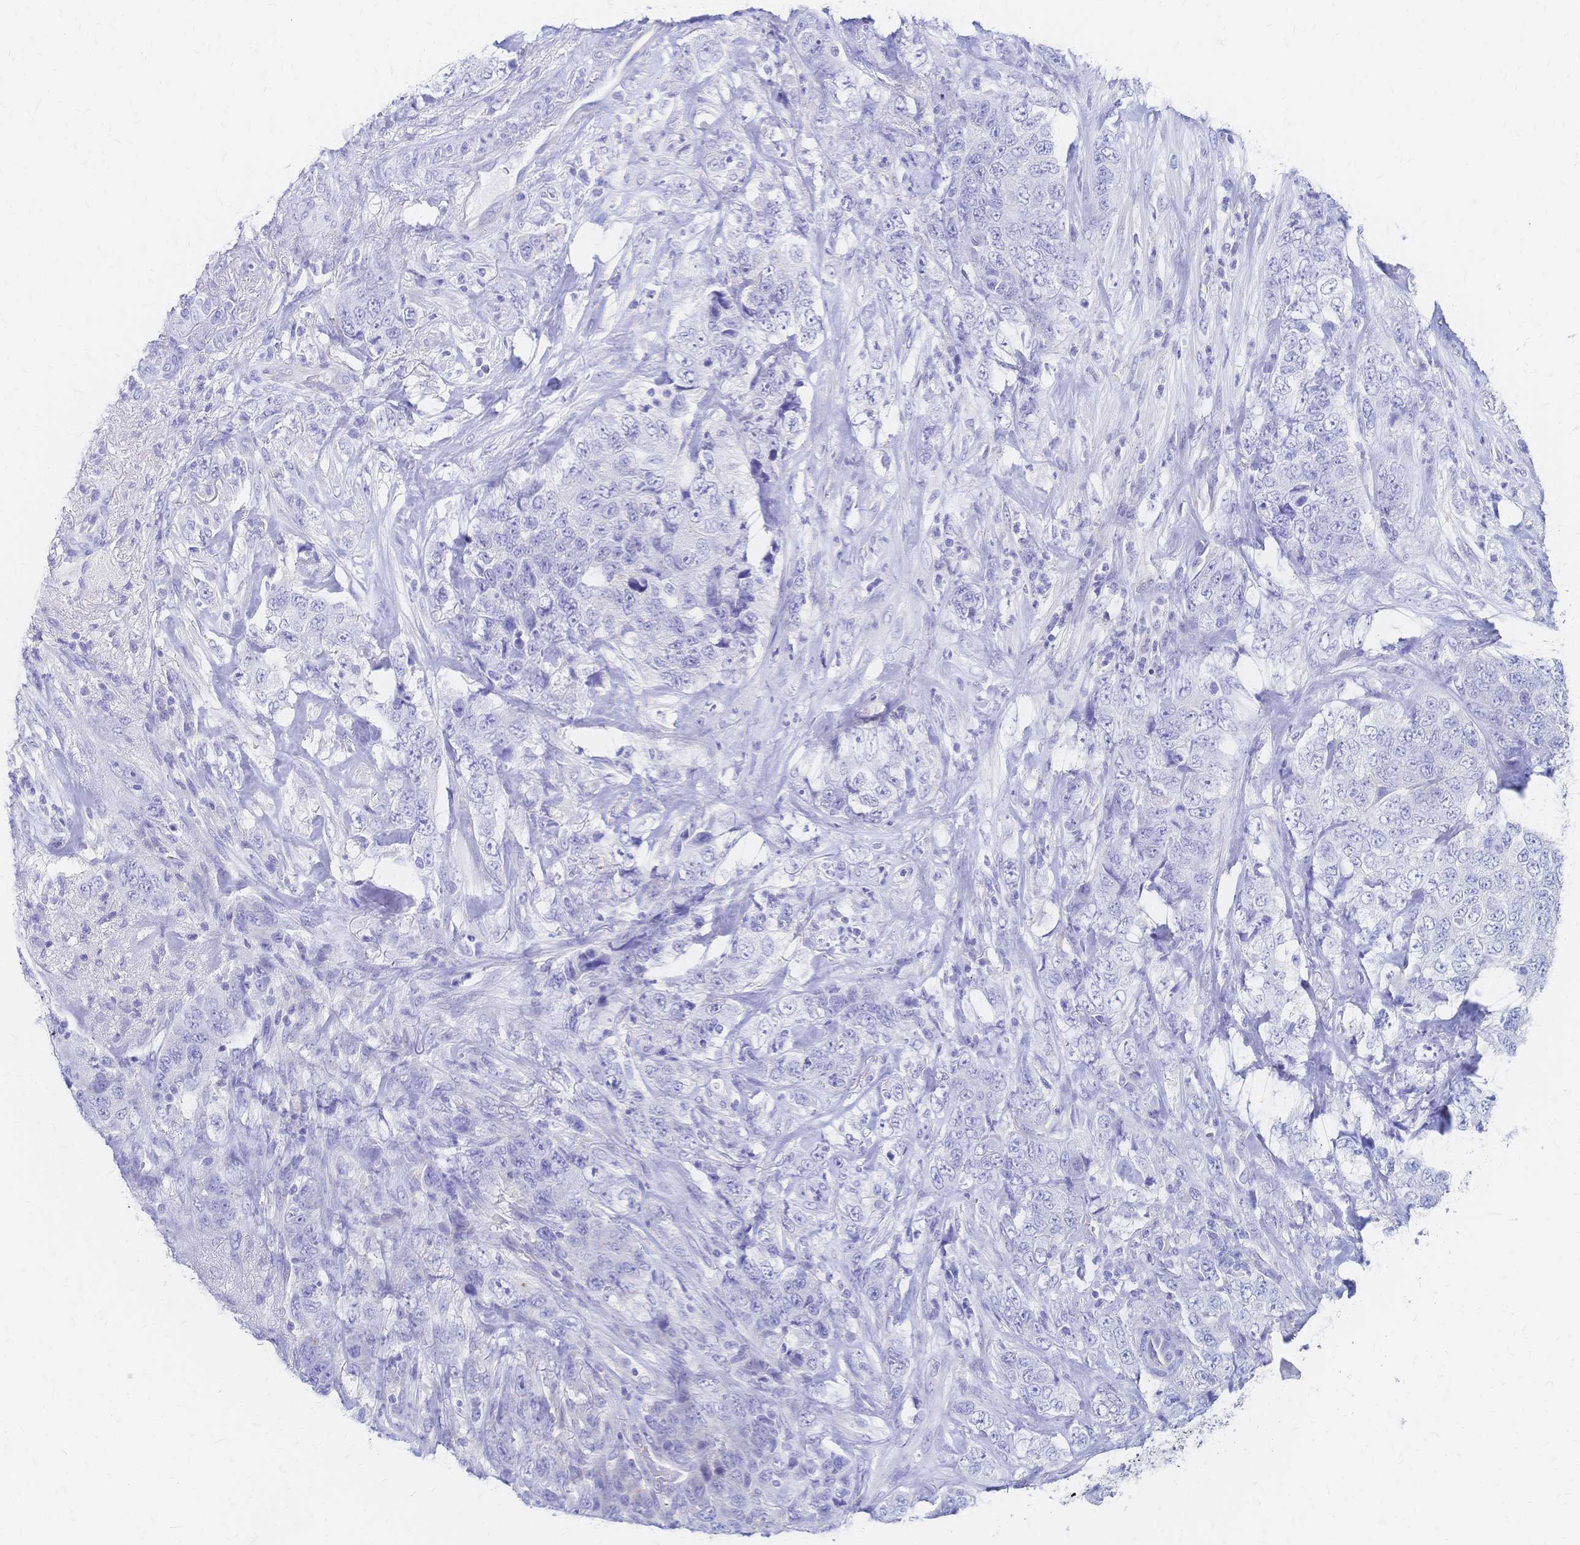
{"staining": {"intensity": "negative", "quantity": "none", "location": "none"}, "tissue": "urothelial cancer", "cell_type": "Tumor cells", "image_type": "cancer", "snomed": [{"axis": "morphology", "description": "Urothelial carcinoma, High grade"}, {"axis": "topography", "description": "Urinary bladder"}], "caption": "Histopathology image shows no significant protein expression in tumor cells of high-grade urothelial carcinoma.", "gene": "SLC5A1", "patient": {"sex": "female", "age": 78}}